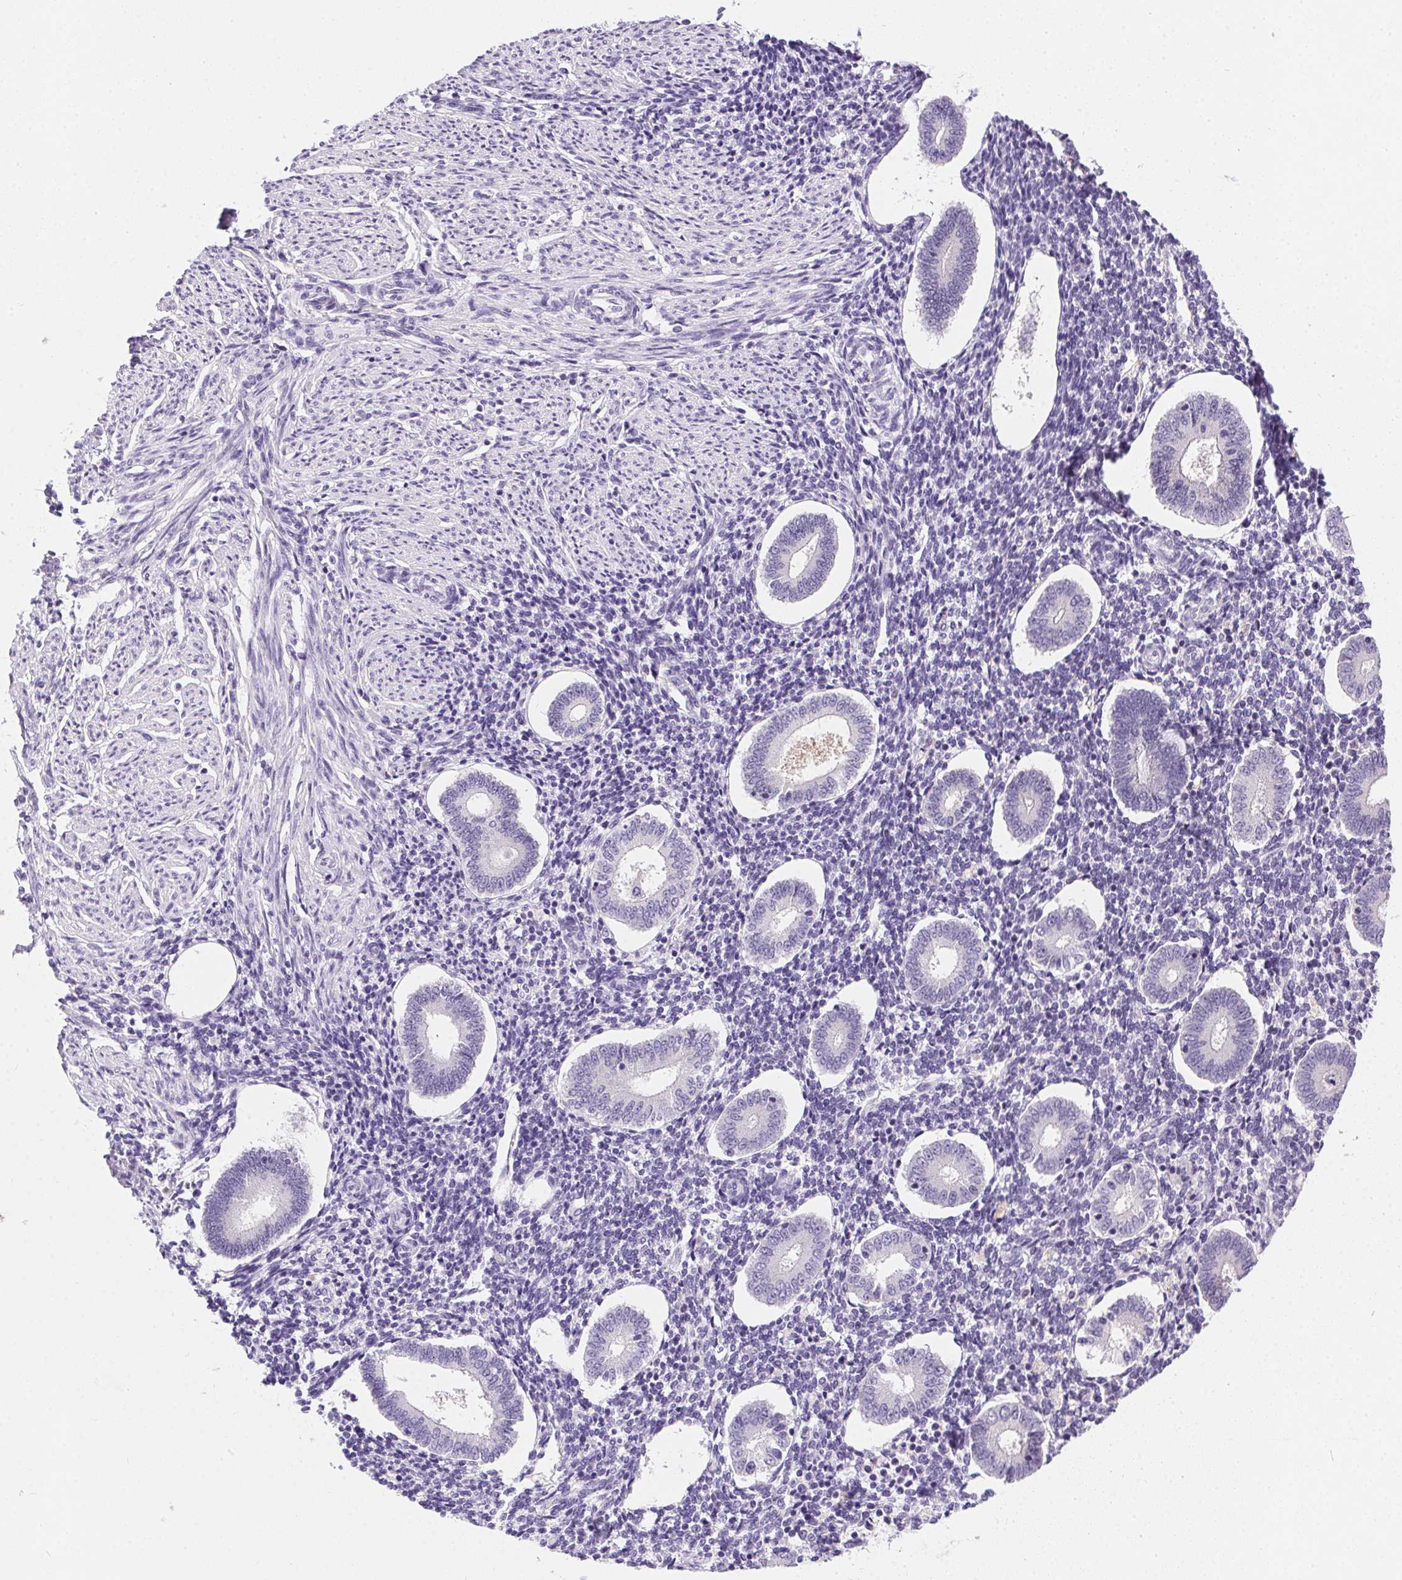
{"staining": {"intensity": "negative", "quantity": "none", "location": "none"}, "tissue": "endometrium", "cell_type": "Cells in endometrial stroma", "image_type": "normal", "snomed": [{"axis": "morphology", "description": "Normal tissue, NOS"}, {"axis": "topography", "description": "Endometrium"}], "caption": "IHC of normal human endometrium shows no staining in cells in endometrial stroma.", "gene": "SSTR4", "patient": {"sex": "female", "age": 40}}